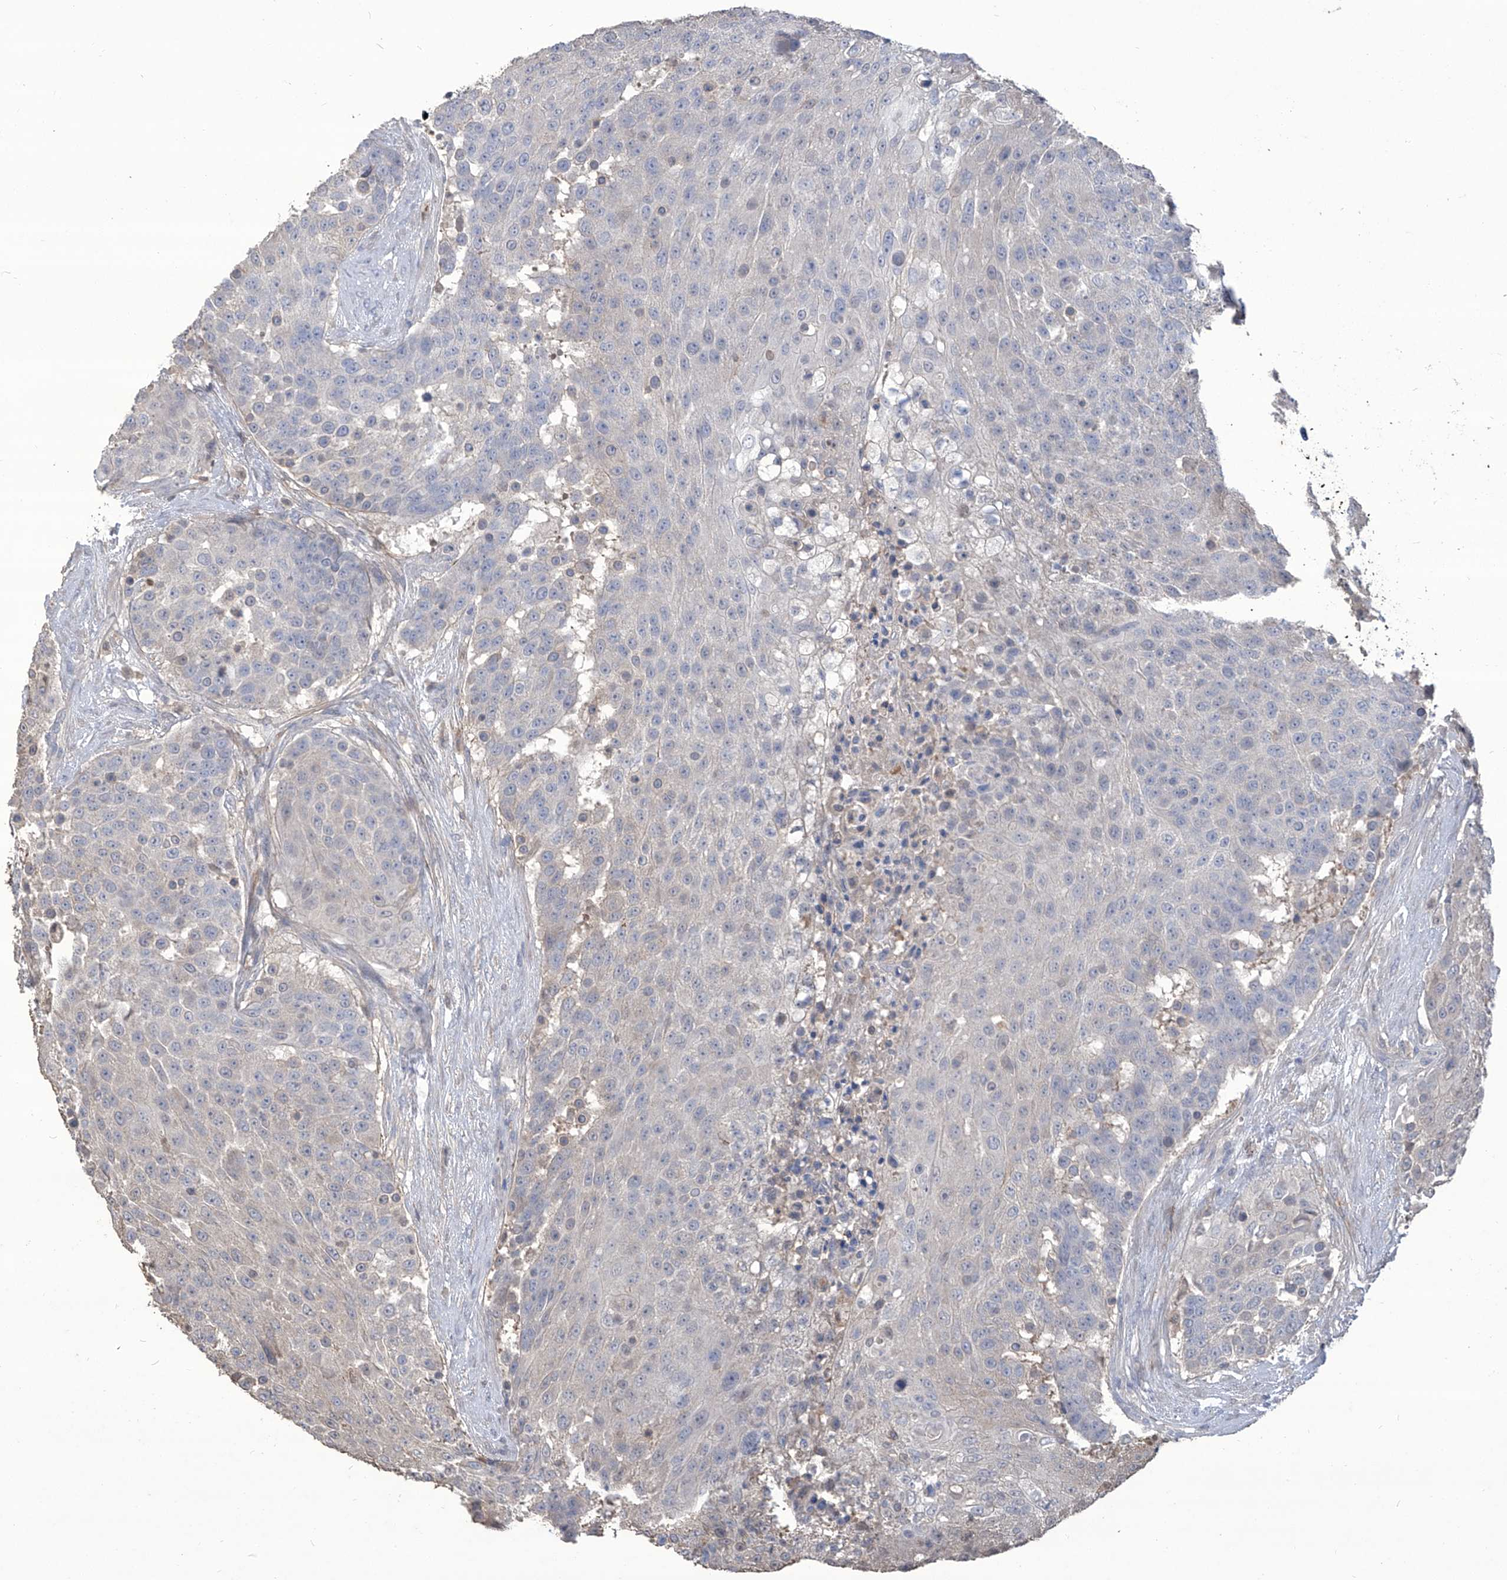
{"staining": {"intensity": "negative", "quantity": "none", "location": "none"}, "tissue": "urothelial cancer", "cell_type": "Tumor cells", "image_type": "cancer", "snomed": [{"axis": "morphology", "description": "Urothelial carcinoma, High grade"}, {"axis": "topography", "description": "Urinary bladder"}], "caption": "High magnification brightfield microscopy of urothelial cancer stained with DAB (brown) and counterstained with hematoxylin (blue): tumor cells show no significant staining. Nuclei are stained in blue.", "gene": "TXNIP", "patient": {"sex": "female", "age": 63}}